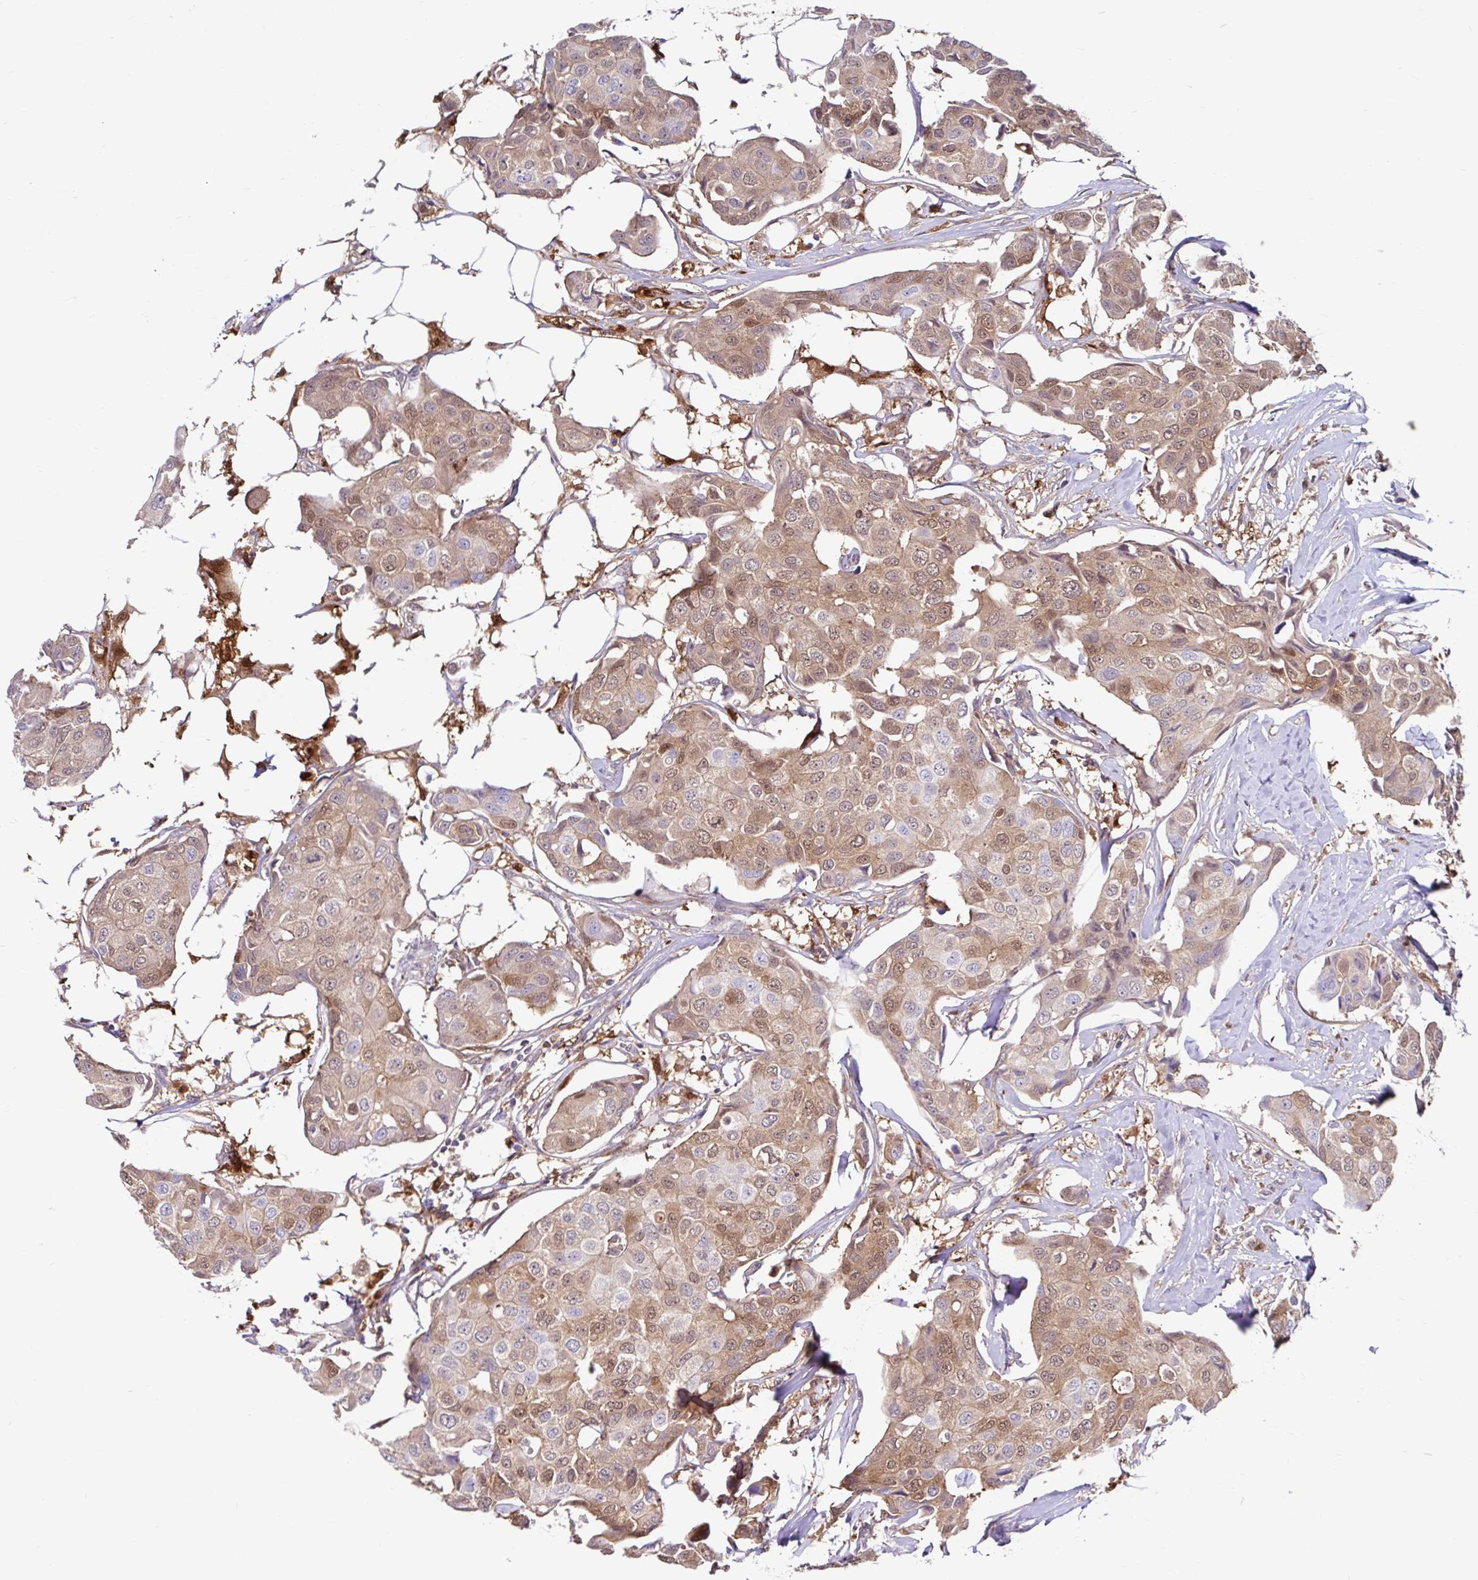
{"staining": {"intensity": "weak", "quantity": "25%-75%", "location": "cytoplasmic/membranous,nuclear"}, "tissue": "breast cancer", "cell_type": "Tumor cells", "image_type": "cancer", "snomed": [{"axis": "morphology", "description": "Duct carcinoma"}, {"axis": "topography", "description": "Breast"}, {"axis": "topography", "description": "Lymph node"}], "caption": "High-magnification brightfield microscopy of breast cancer (infiltrating ductal carcinoma) stained with DAB (3,3'-diaminobenzidine) (brown) and counterstained with hematoxylin (blue). tumor cells exhibit weak cytoplasmic/membranous and nuclear expression is identified in approximately25%-75% of cells. Nuclei are stained in blue.", "gene": "BLVRA", "patient": {"sex": "female", "age": 80}}